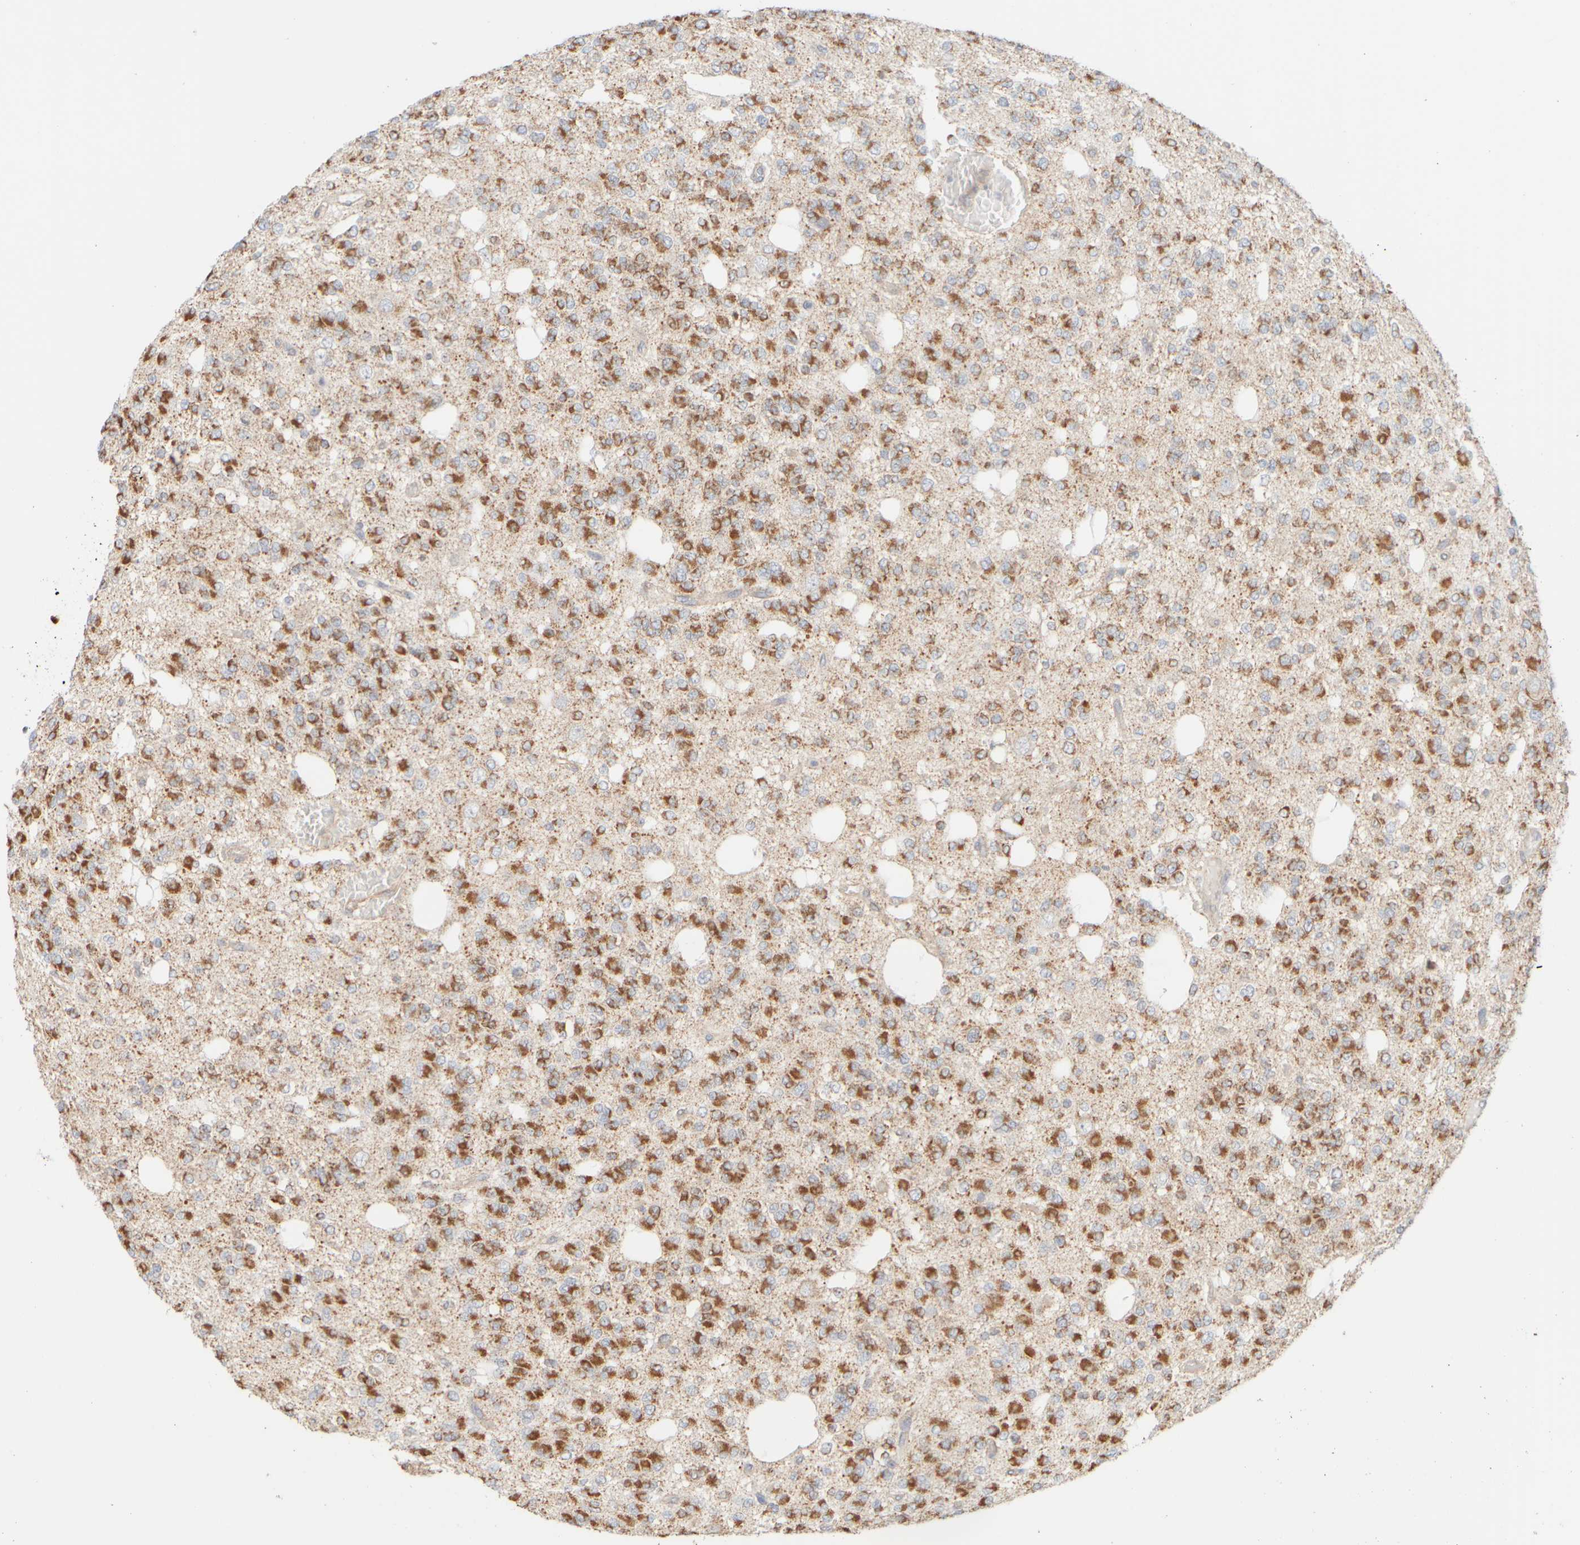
{"staining": {"intensity": "strong", "quantity": "25%-75%", "location": "cytoplasmic/membranous"}, "tissue": "glioma", "cell_type": "Tumor cells", "image_type": "cancer", "snomed": [{"axis": "morphology", "description": "Glioma, malignant, Low grade"}, {"axis": "topography", "description": "Brain"}], "caption": "IHC (DAB) staining of human glioma exhibits strong cytoplasmic/membranous protein positivity in approximately 25%-75% of tumor cells. (brown staining indicates protein expression, while blue staining denotes nuclei).", "gene": "APBB2", "patient": {"sex": "male", "age": 38}}